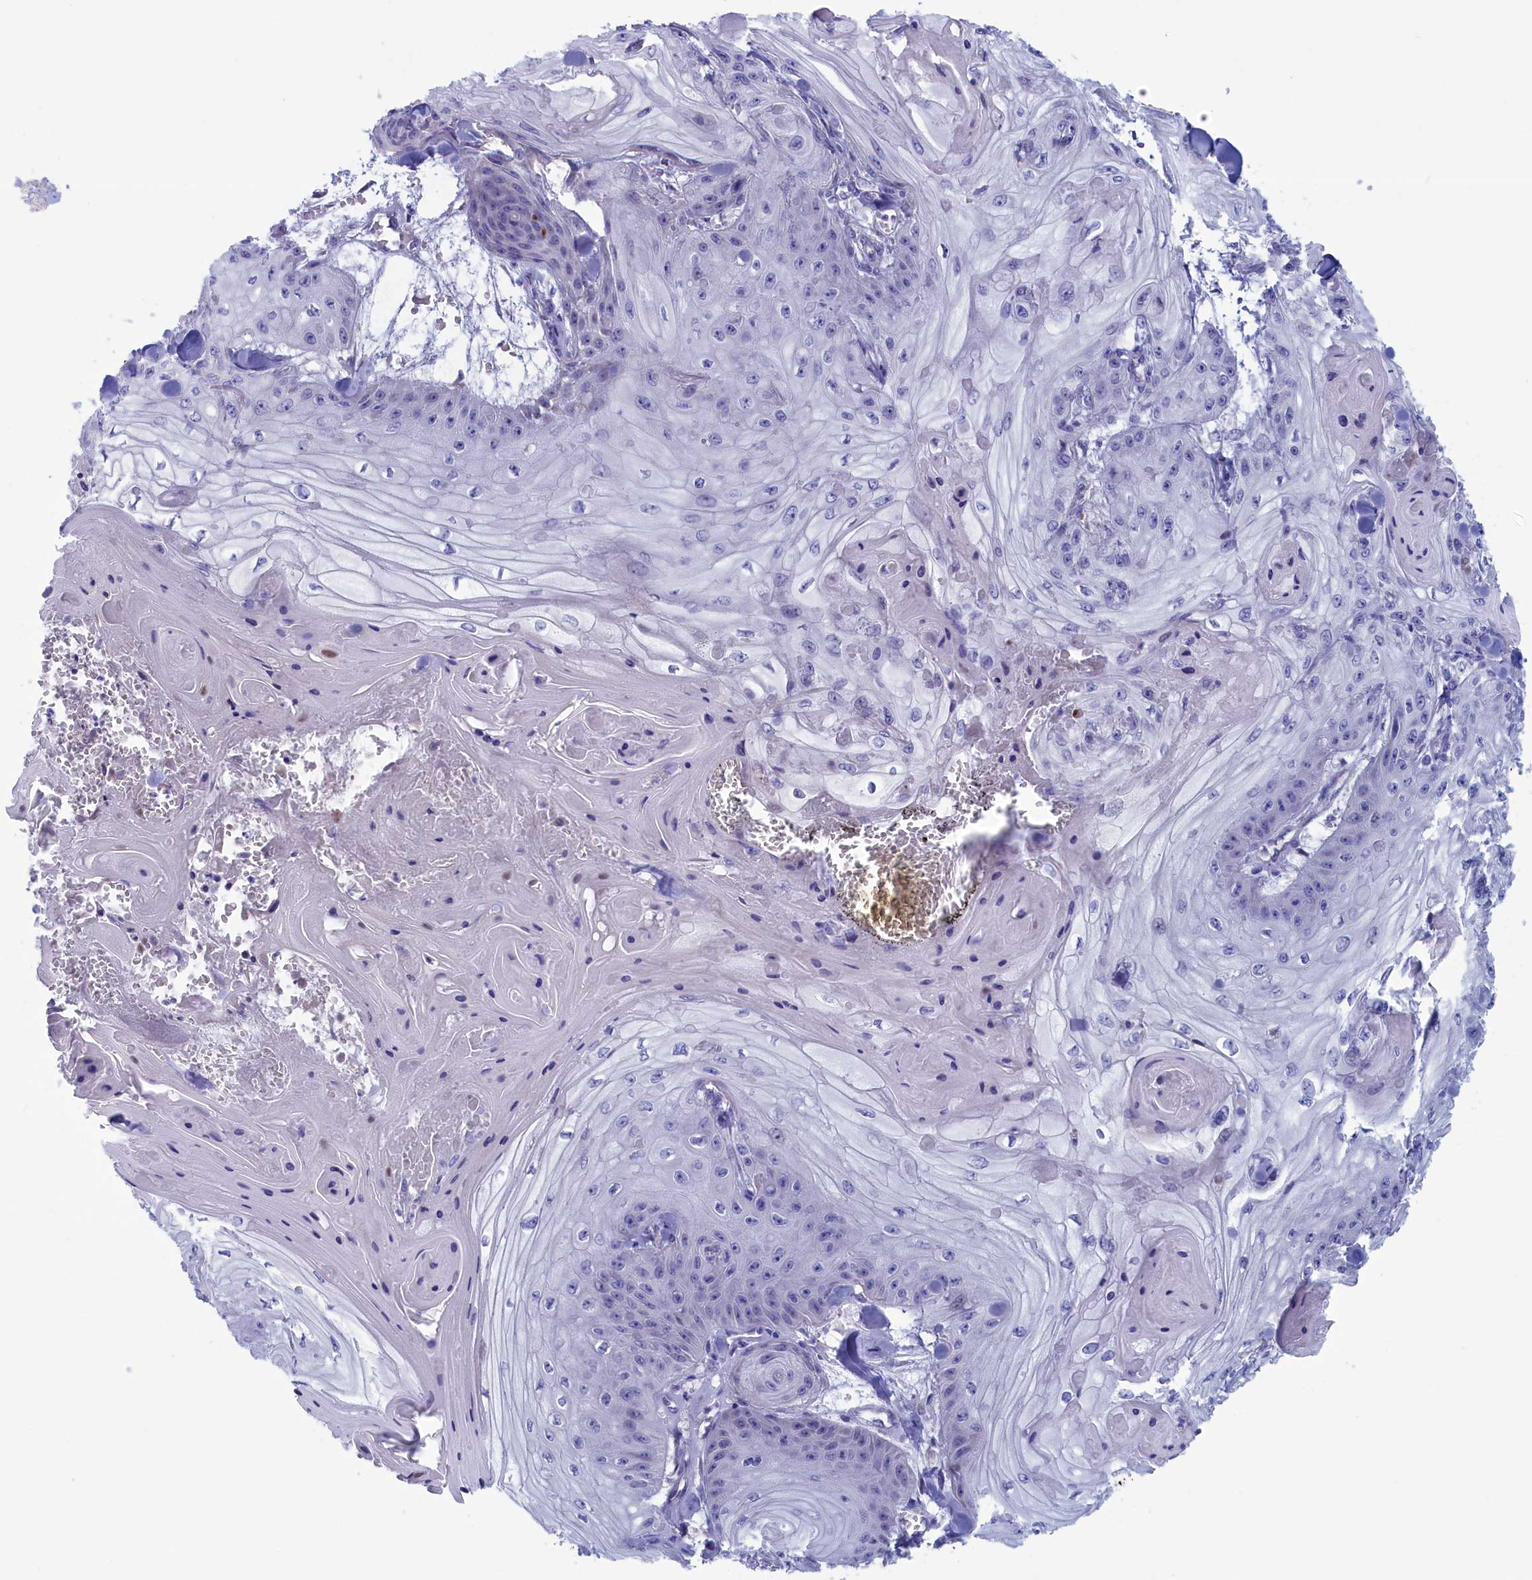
{"staining": {"intensity": "negative", "quantity": "none", "location": "none"}, "tissue": "skin cancer", "cell_type": "Tumor cells", "image_type": "cancer", "snomed": [{"axis": "morphology", "description": "Squamous cell carcinoma, NOS"}, {"axis": "topography", "description": "Skin"}], "caption": "IHC of human skin cancer shows no positivity in tumor cells. (Brightfield microscopy of DAB (3,3'-diaminobenzidine) immunohistochemistry at high magnification).", "gene": "NIBAN3", "patient": {"sex": "male", "age": 74}}